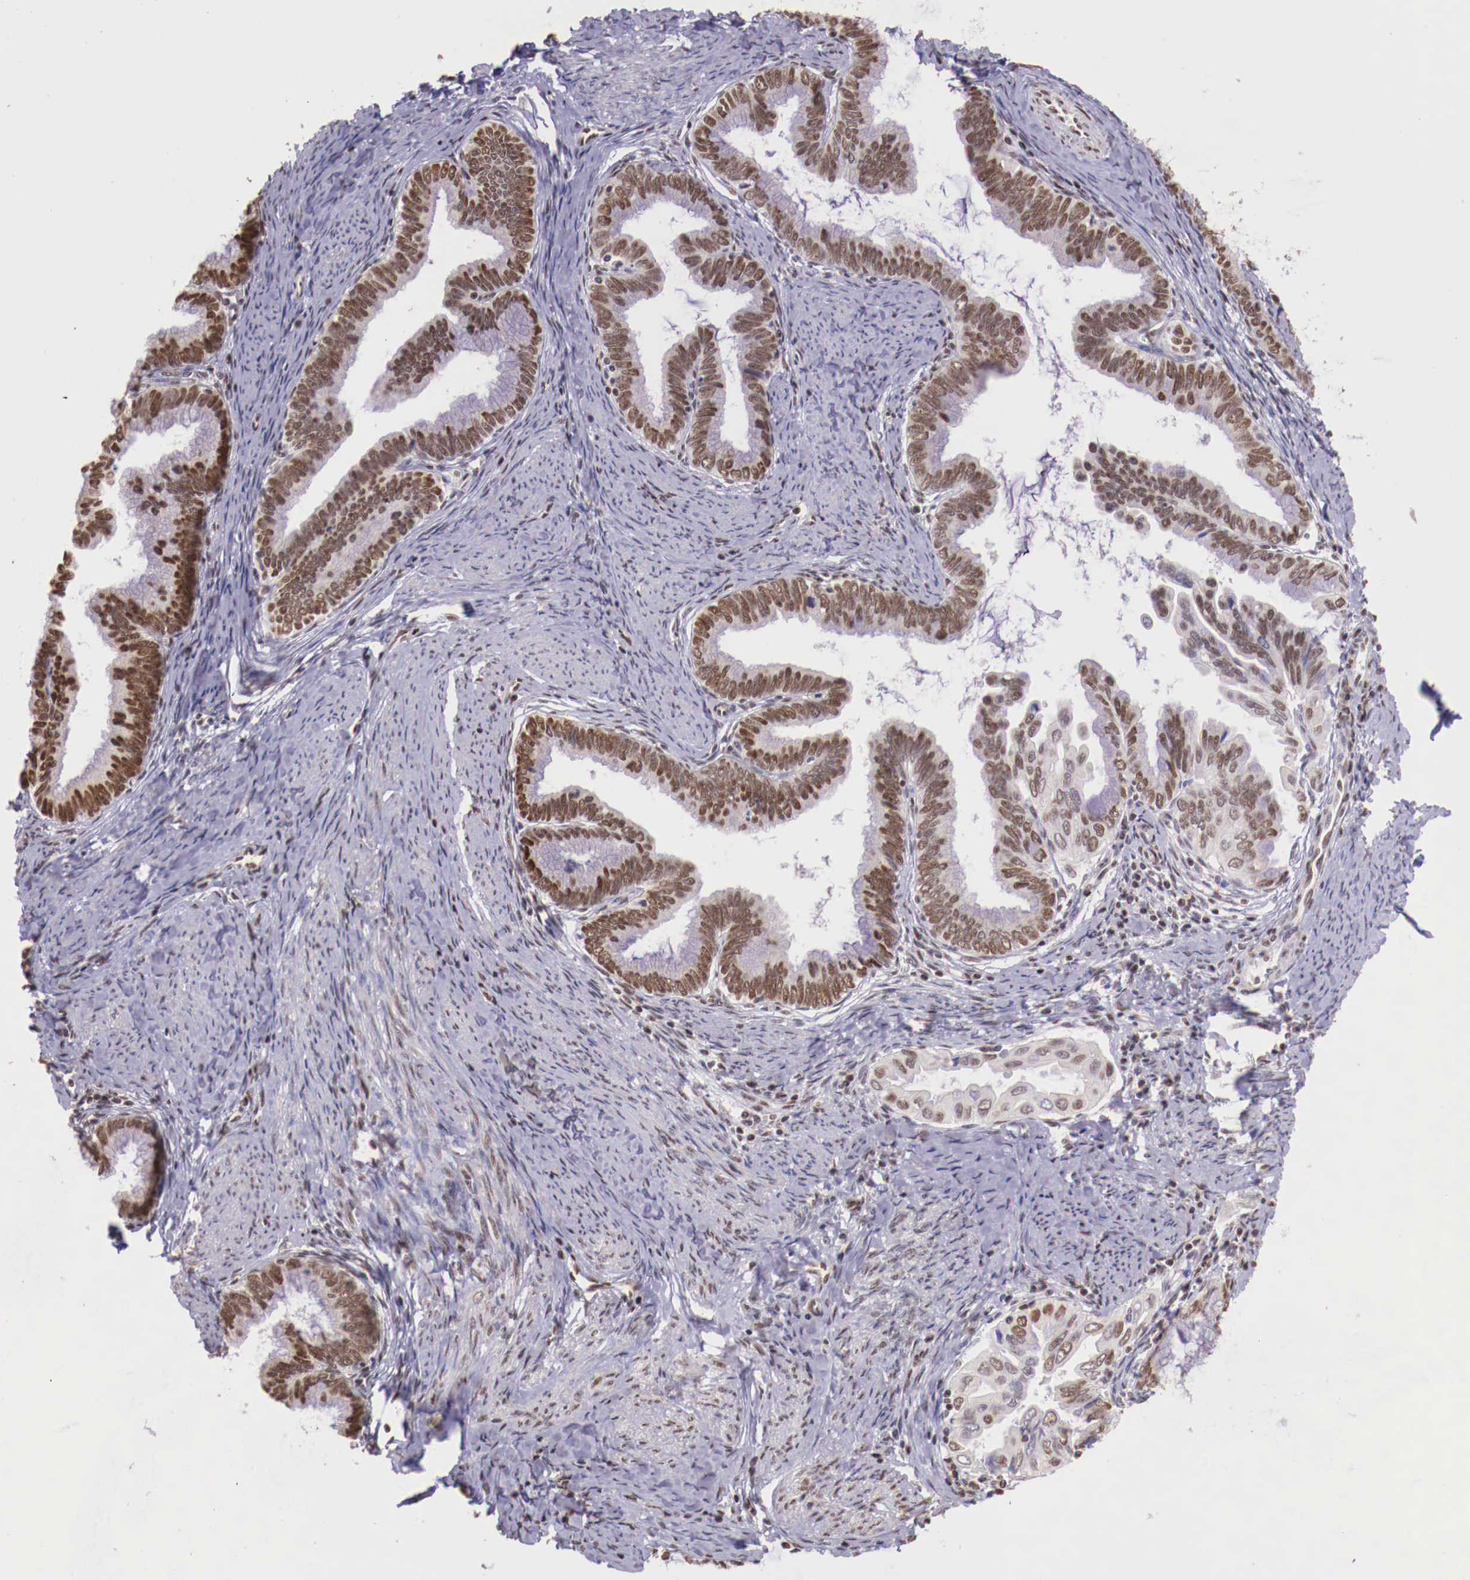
{"staining": {"intensity": "moderate", "quantity": "25%-75%", "location": "nuclear"}, "tissue": "cervical cancer", "cell_type": "Tumor cells", "image_type": "cancer", "snomed": [{"axis": "morphology", "description": "Adenocarcinoma, NOS"}, {"axis": "topography", "description": "Cervix"}], "caption": "Cervical adenocarcinoma stained with a protein marker reveals moderate staining in tumor cells.", "gene": "SP1", "patient": {"sex": "female", "age": 49}}